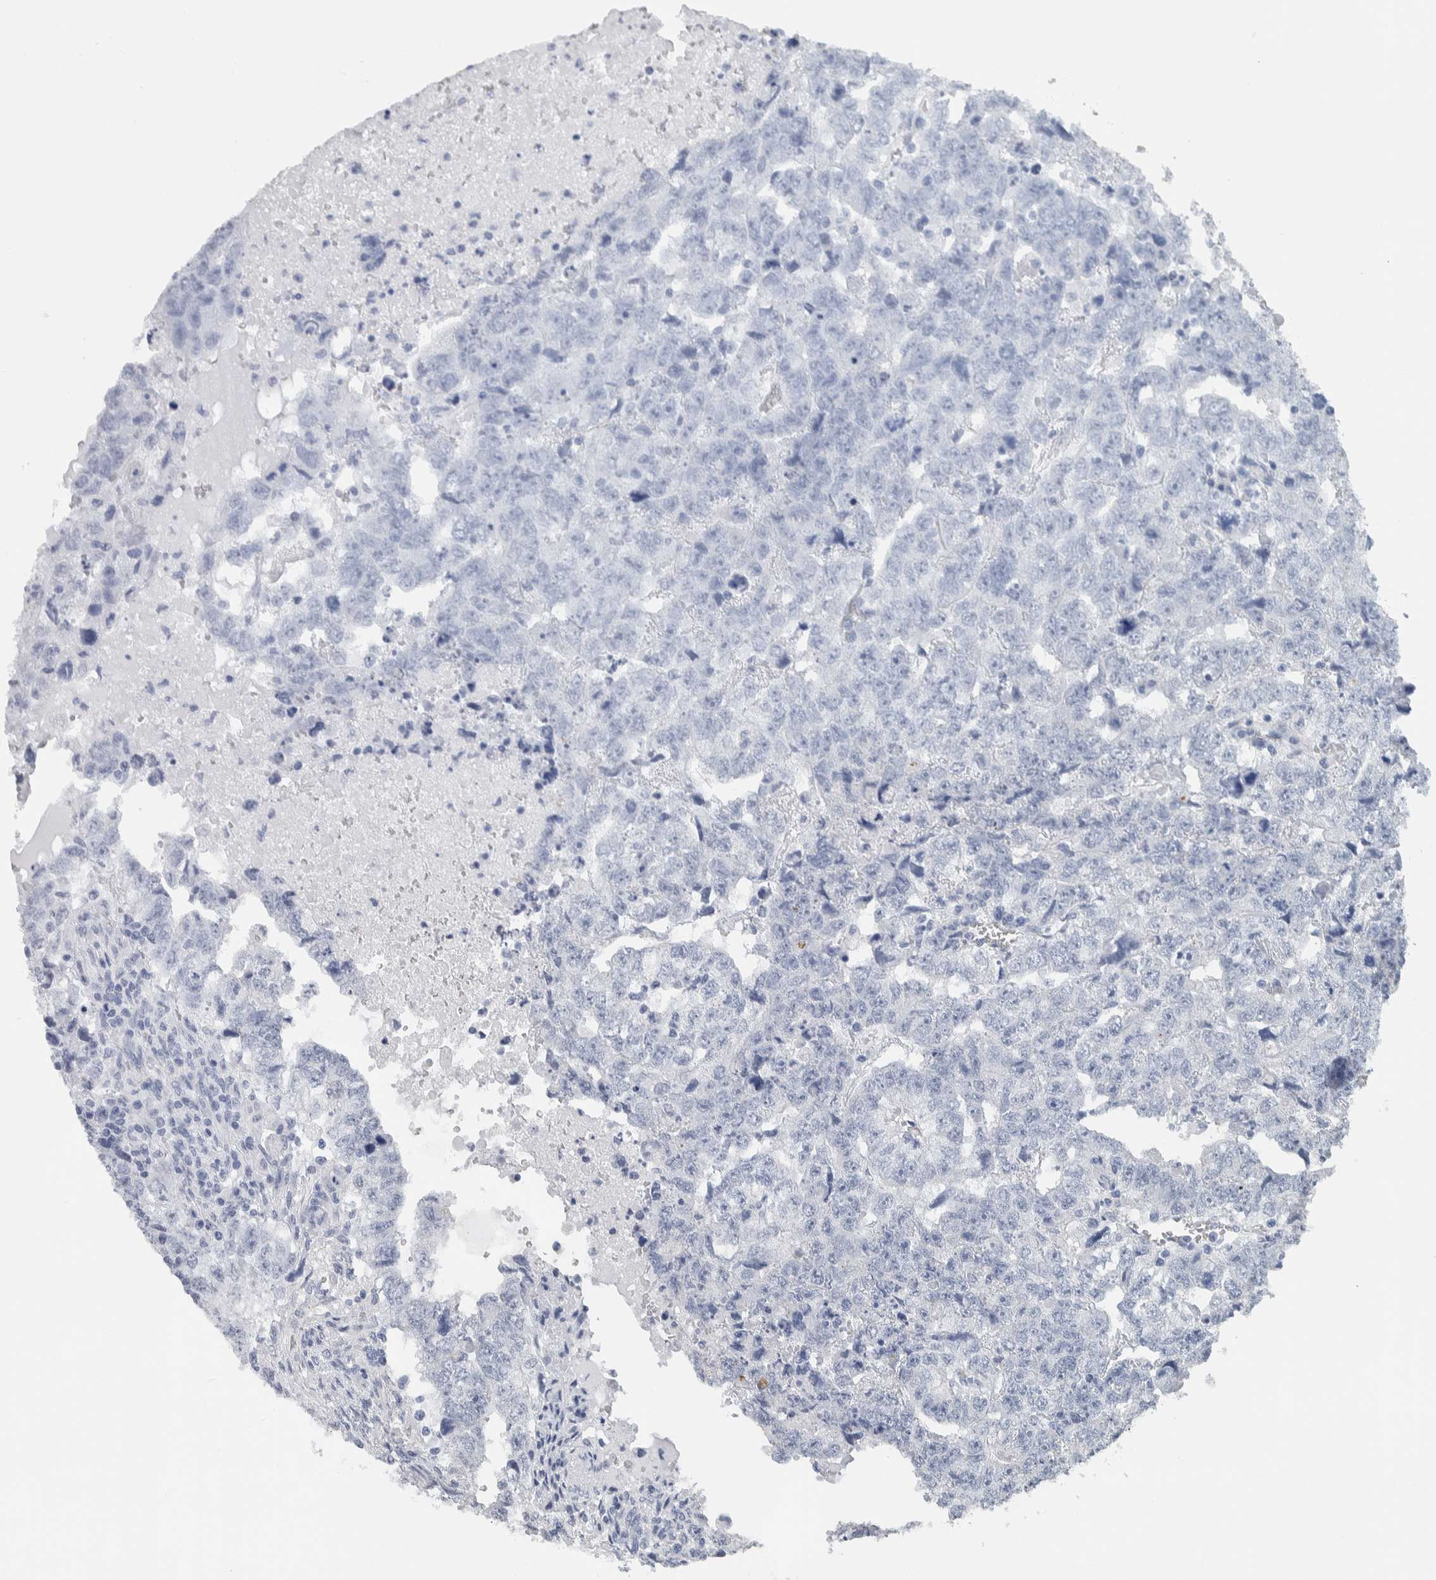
{"staining": {"intensity": "negative", "quantity": "none", "location": "none"}, "tissue": "testis cancer", "cell_type": "Tumor cells", "image_type": "cancer", "snomed": [{"axis": "morphology", "description": "Carcinoma, Embryonal, NOS"}, {"axis": "topography", "description": "Testis"}], "caption": "The image exhibits no staining of tumor cells in testis embryonal carcinoma.", "gene": "NEFM", "patient": {"sex": "male", "age": 36}}